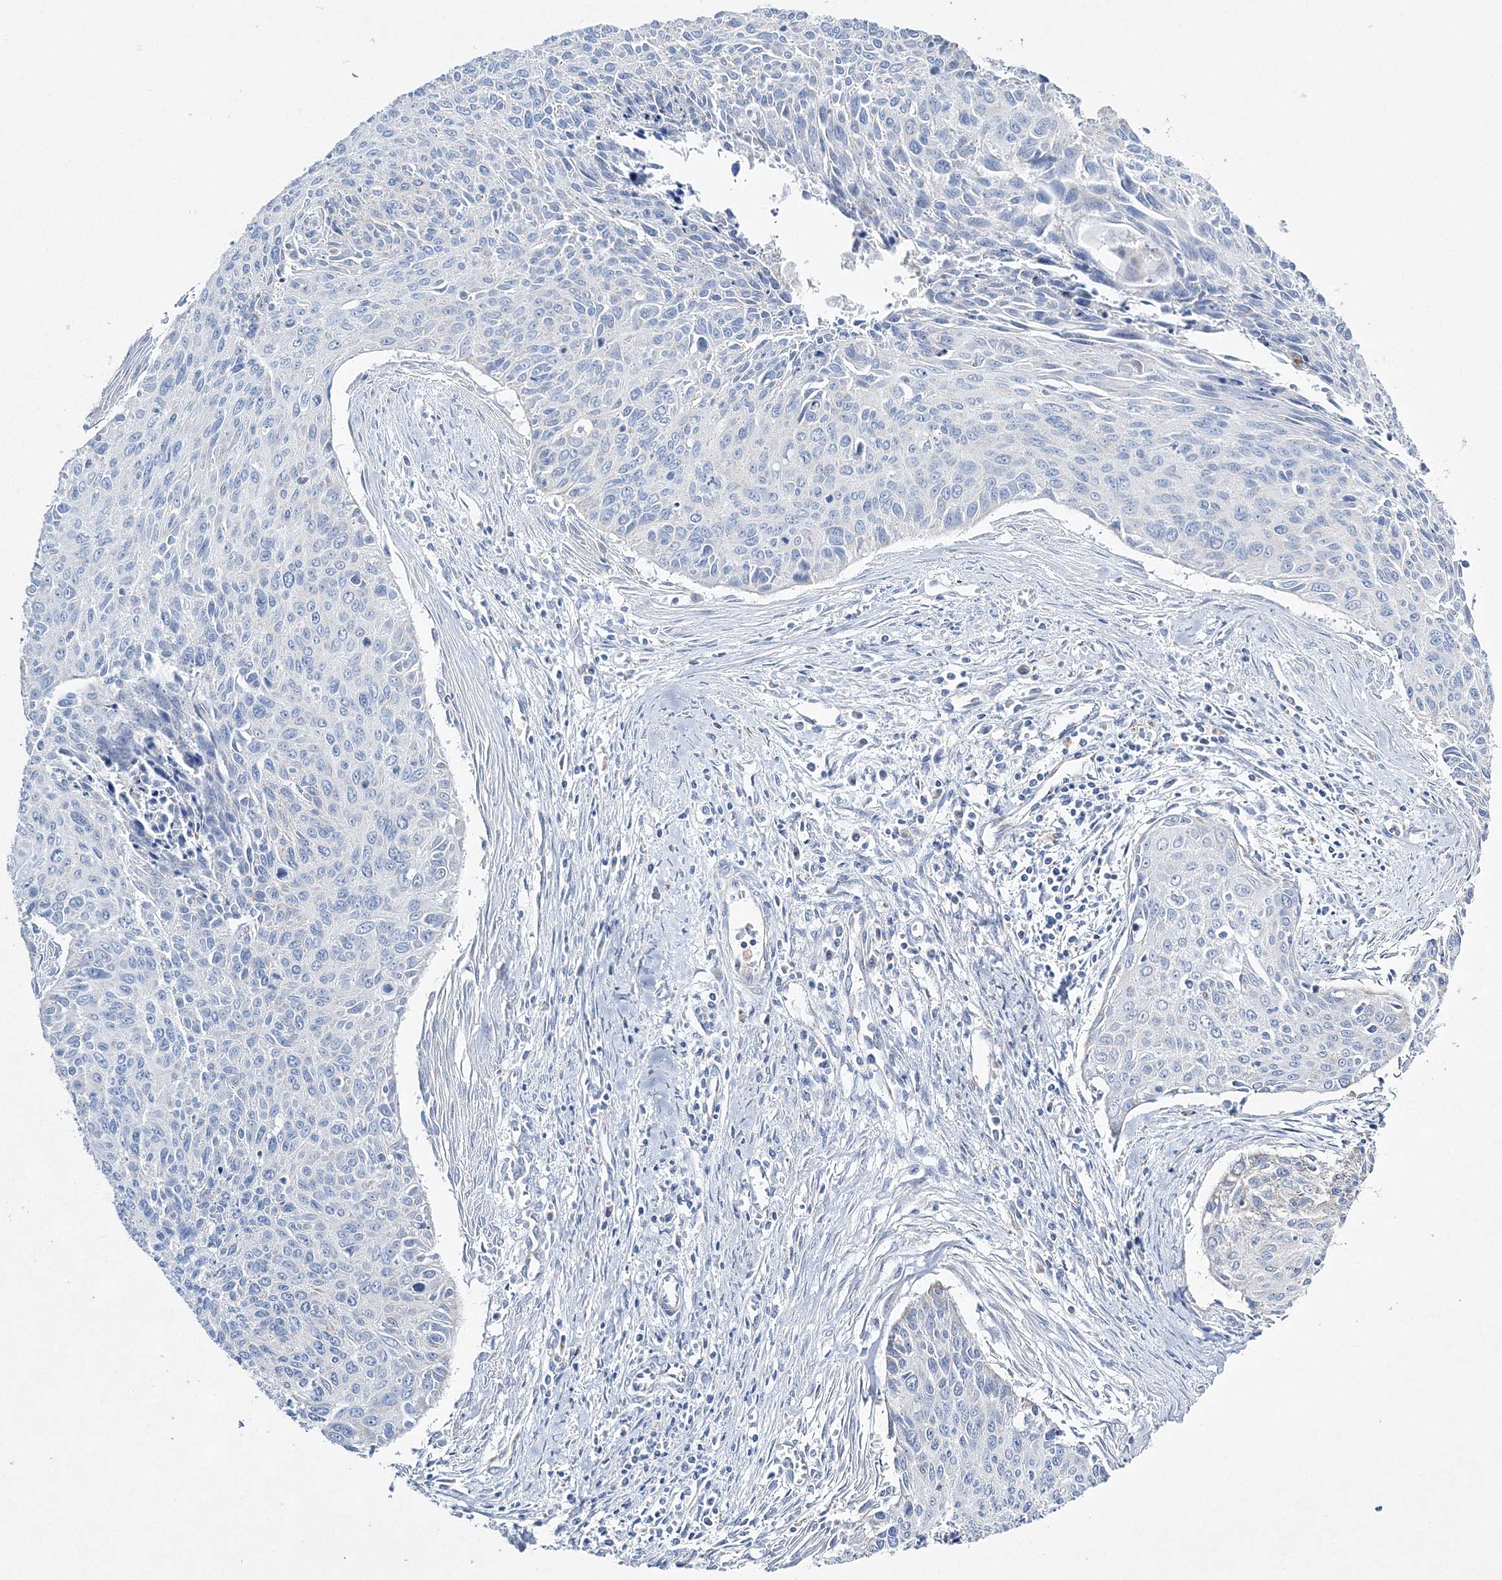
{"staining": {"intensity": "weak", "quantity": "25%-75%", "location": "cytoplasmic/membranous"}, "tissue": "cervical cancer", "cell_type": "Tumor cells", "image_type": "cancer", "snomed": [{"axis": "morphology", "description": "Squamous cell carcinoma, NOS"}, {"axis": "topography", "description": "Cervix"}], "caption": "High-power microscopy captured an immunohistochemistry histopathology image of cervical squamous cell carcinoma, revealing weak cytoplasmic/membranous positivity in about 25%-75% of tumor cells.", "gene": "HIBCH", "patient": {"sex": "female", "age": 55}}